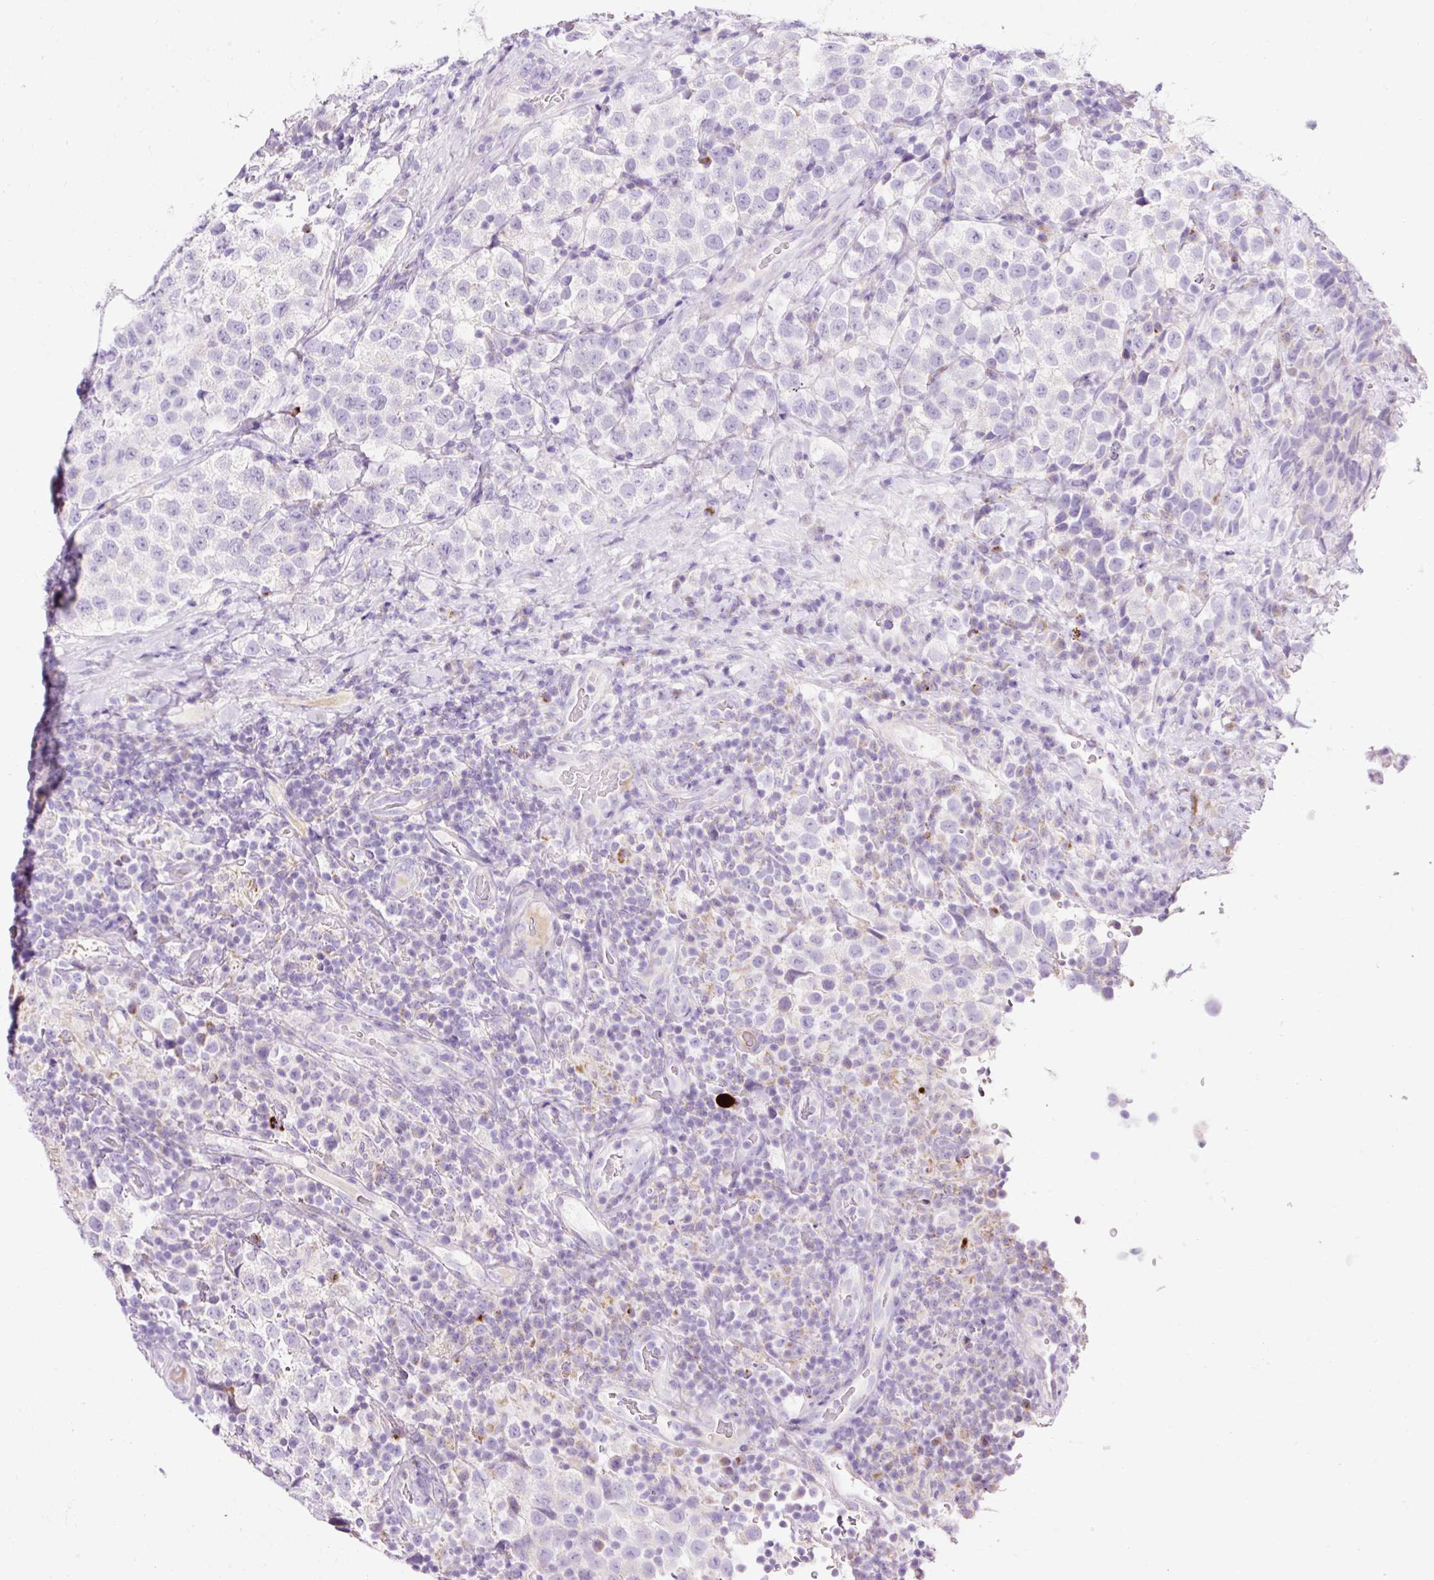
{"staining": {"intensity": "negative", "quantity": "none", "location": "none"}, "tissue": "testis cancer", "cell_type": "Tumor cells", "image_type": "cancer", "snomed": [{"axis": "morphology", "description": "Seminoma, NOS"}, {"axis": "topography", "description": "Testis"}], "caption": "There is no significant staining in tumor cells of testis cancer.", "gene": "PLPP2", "patient": {"sex": "male", "age": 34}}